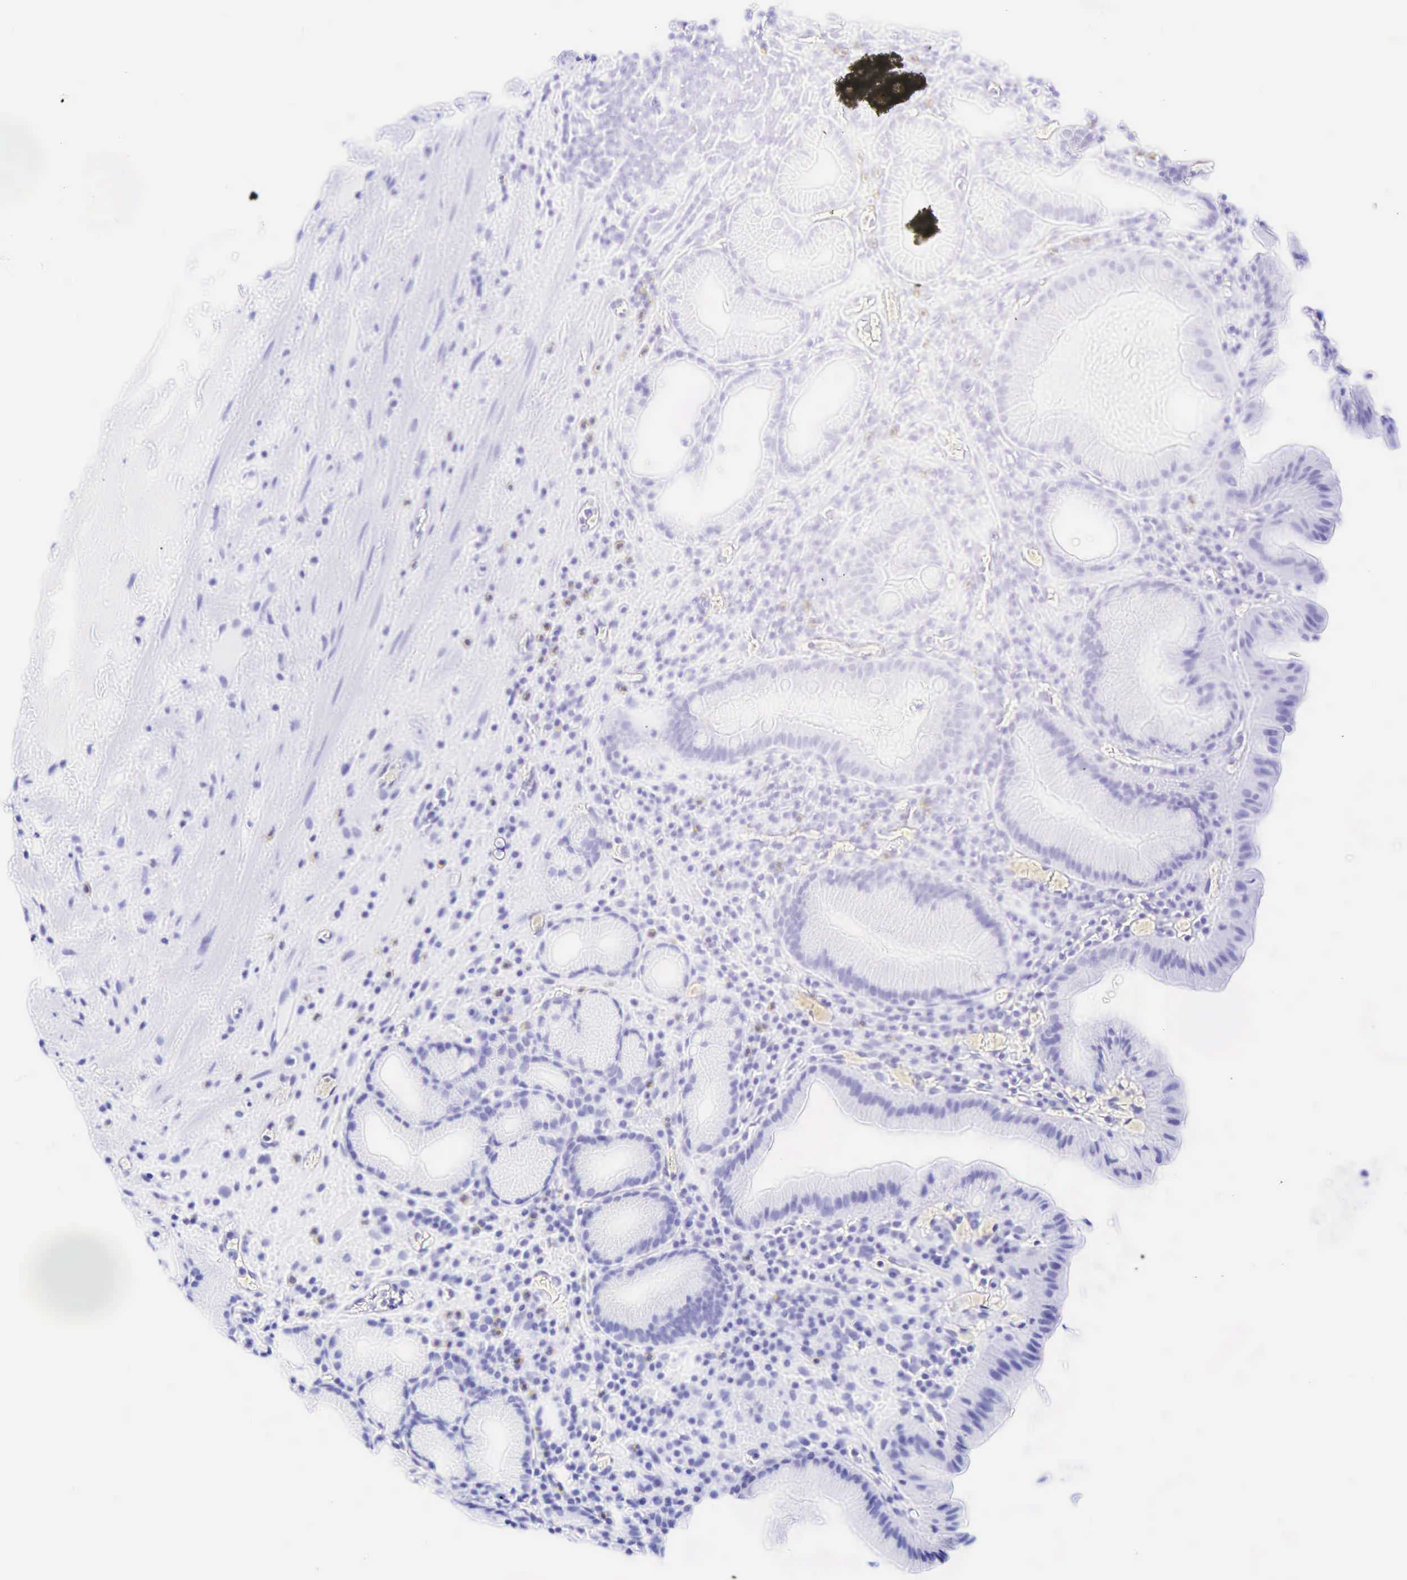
{"staining": {"intensity": "negative", "quantity": "none", "location": "none"}, "tissue": "stomach", "cell_type": "Glandular cells", "image_type": "normal", "snomed": [{"axis": "morphology", "description": "Normal tissue, NOS"}, {"axis": "topography", "description": "Stomach, lower"}, {"axis": "topography", "description": "Duodenum"}], "caption": "Protein analysis of benign stomach exhibits no significant positivity in glandular cells.", "gene": "CD99", "patient": {"sex": "male", "age": 84}}